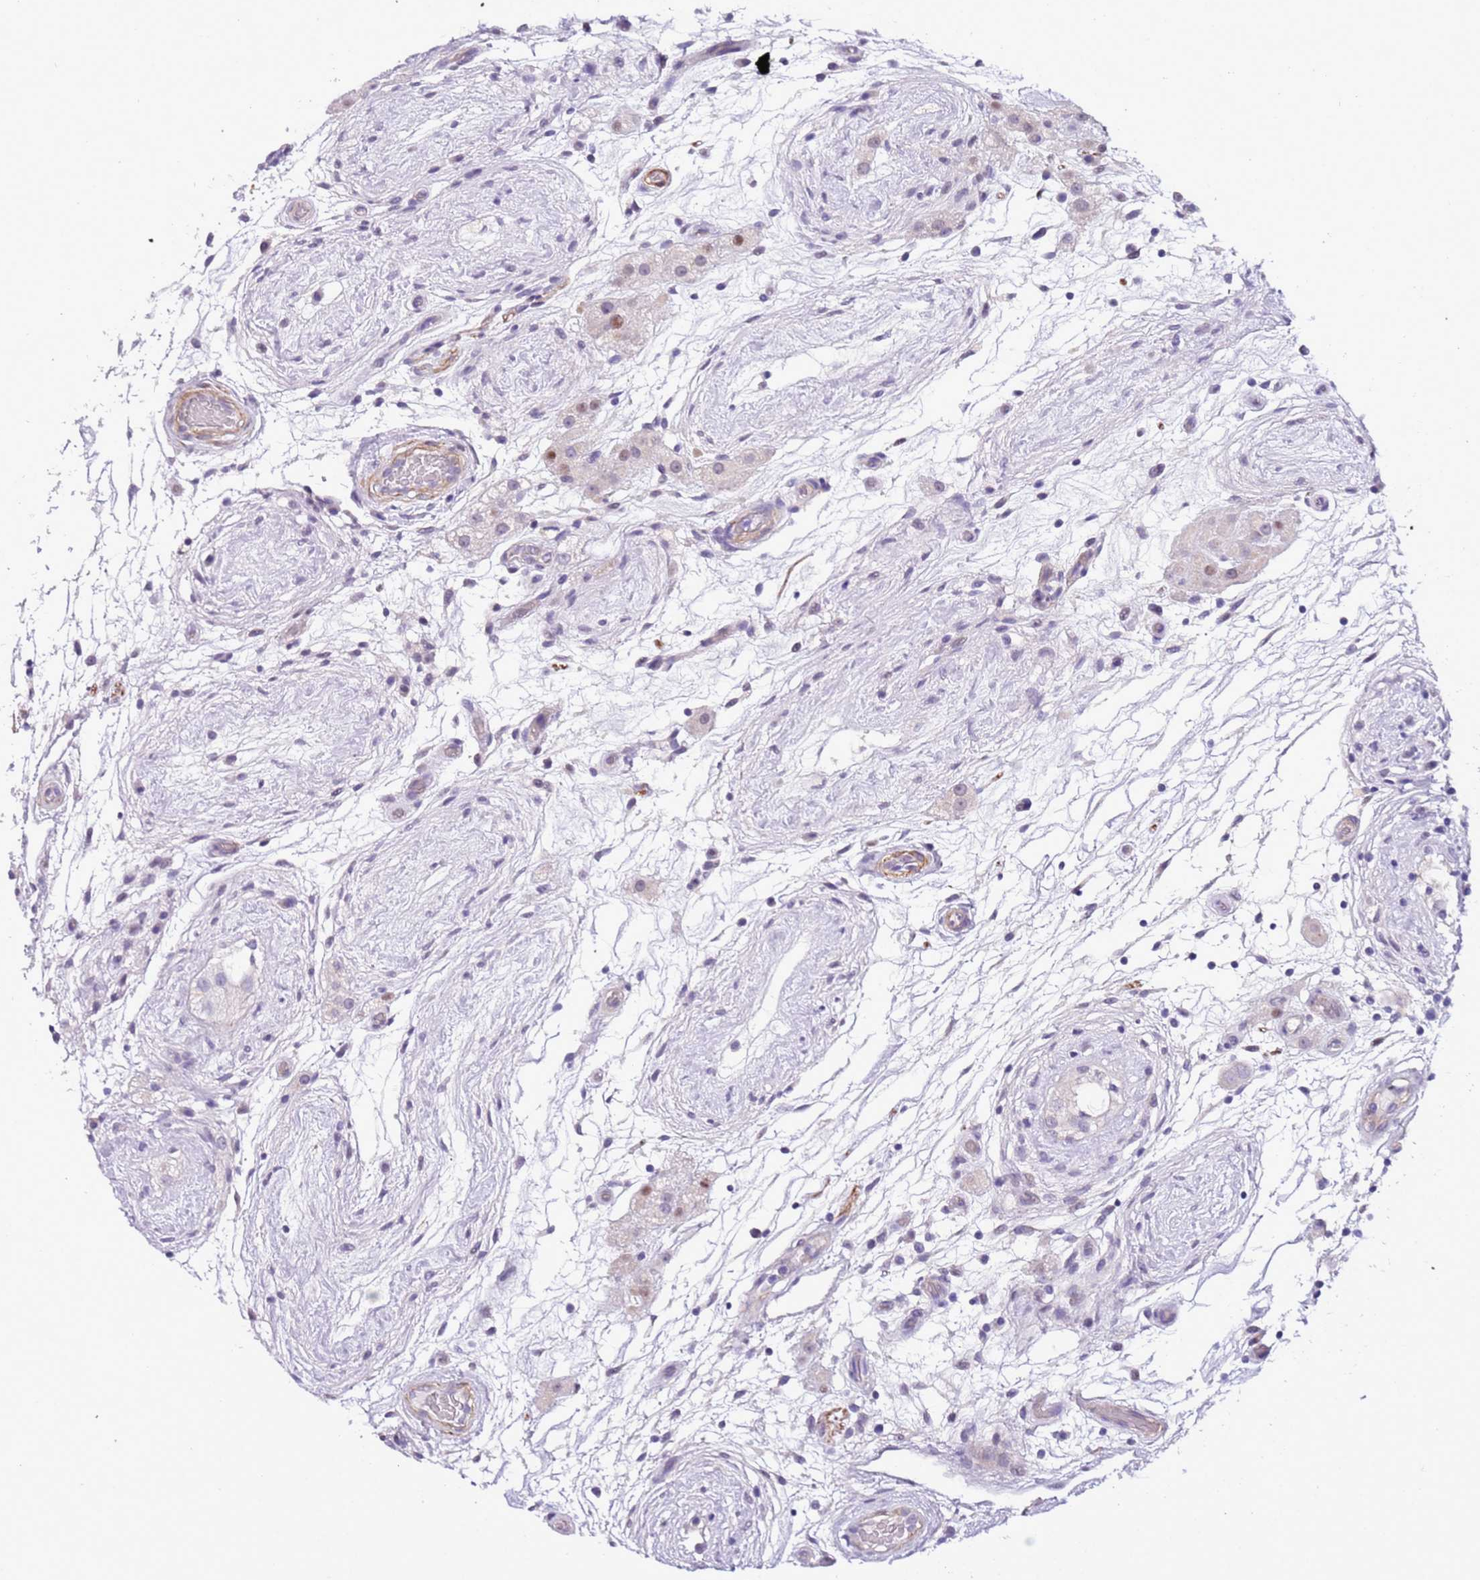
{"staining": {"intensity": "weak", "quantity": "<25%", "location": "nuclear"}, "tissue": "testis cancer", "cell_type": "Tumor cells", "image_type": "cancer", "snomed": [{"axis": "morphology", "description": "Seminoma, NOS"}, {"axis": "topography", "description": "Testis"}], "caption": "High power microscopy image of an IHC histopathology image of seminoma (testis), revealing no significant staining in tumor cells.", "gene": "PLEKHH1", "patient": {"sex": "male", "age": 34}}